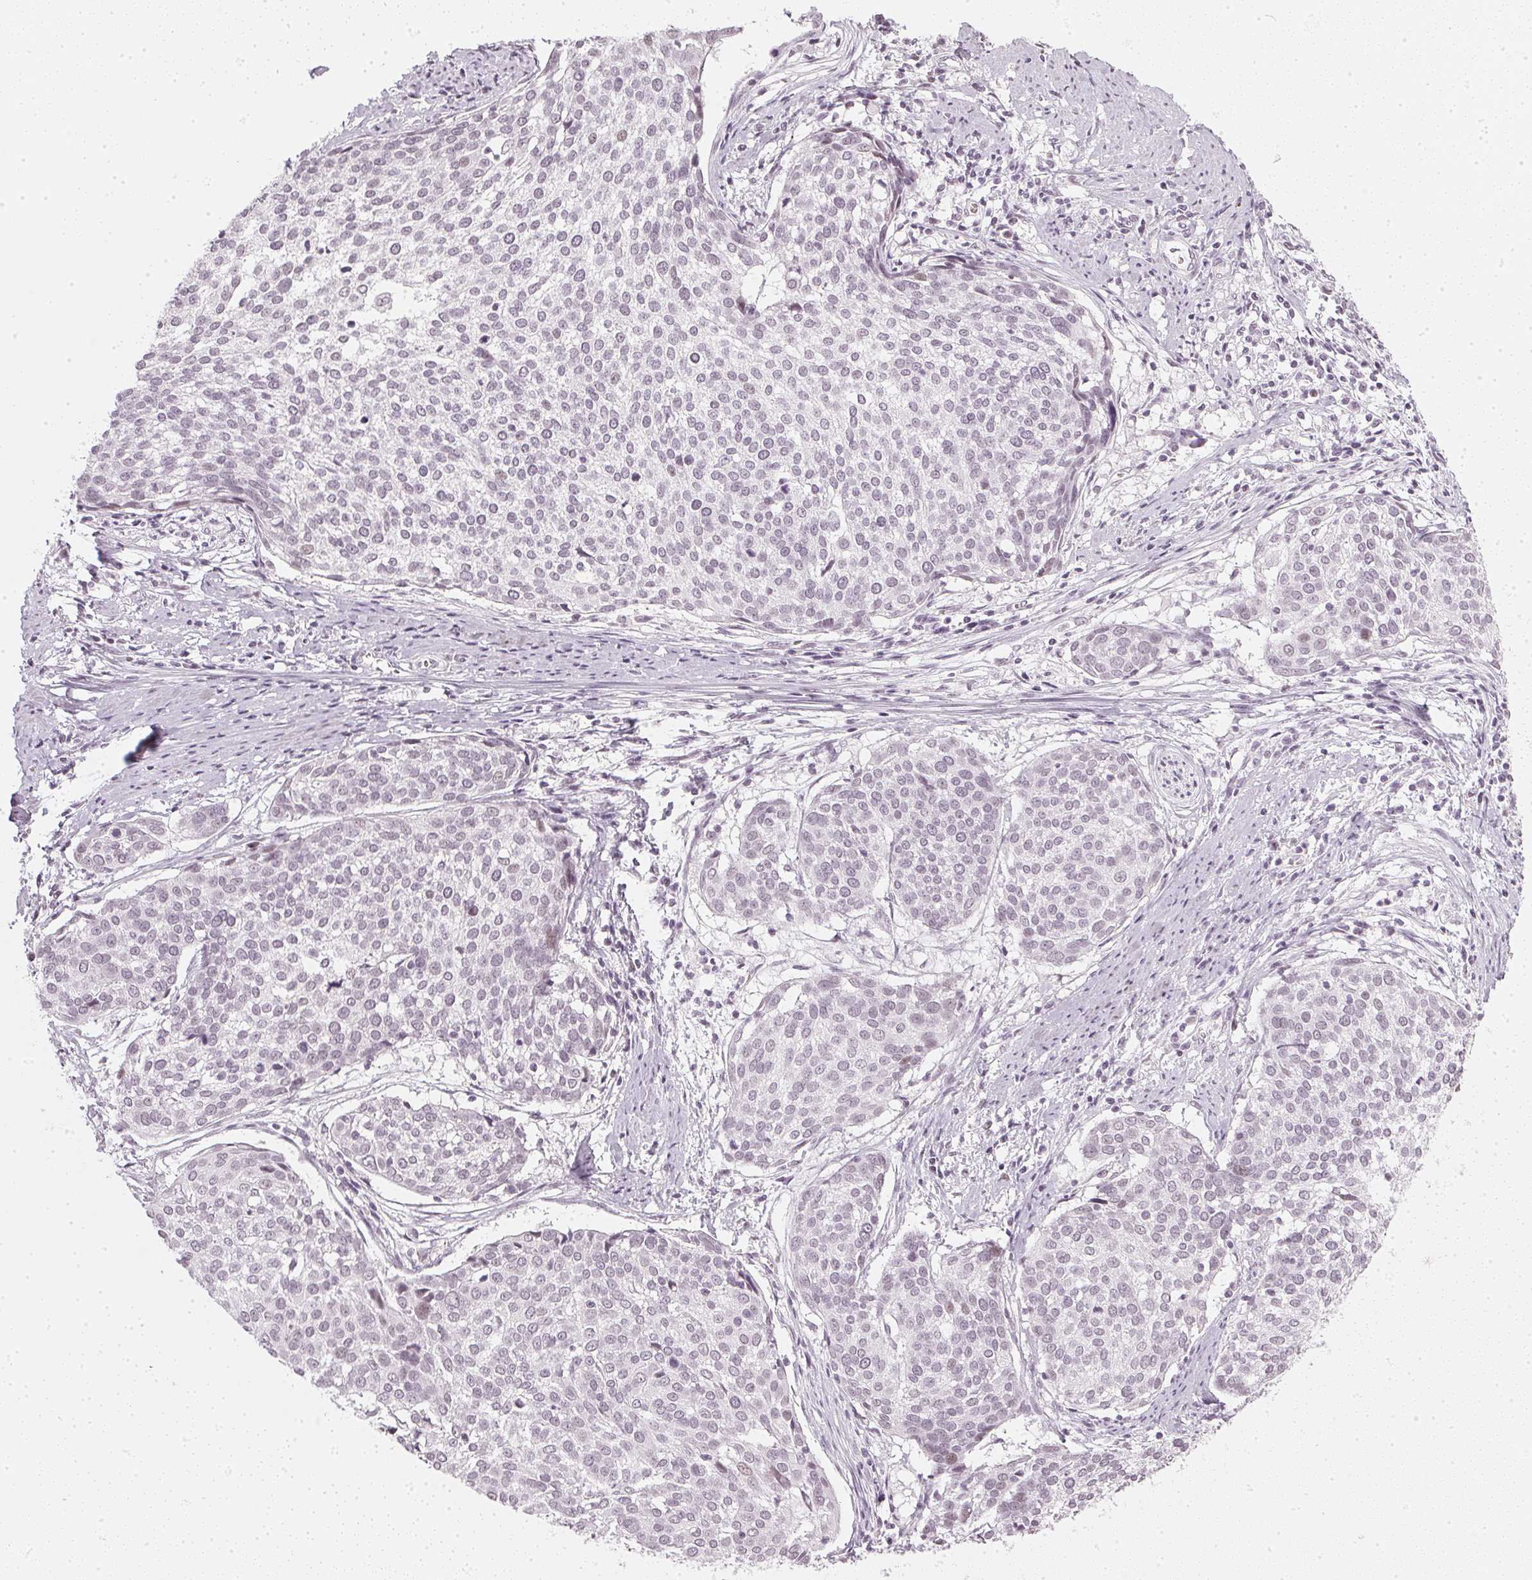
{"staining": {"intensity": "negative", "quantity": "none", "location": "none"}, "tissue": "cervical cancer", "cell_type": "Tumor cells", "image_type": "cancer", "snomed": [{"axis": "morphology", "description": "Squamous cell carcinoma, NOS"}, {"axis": "topography", "description": "Cervix"}], "caption": "Tumor cells are negative for brown protein staining in squamous cell carcinoma (cervical).", "gene": "DNAJC6", "patient": {"sex": "female", "age": 39}}